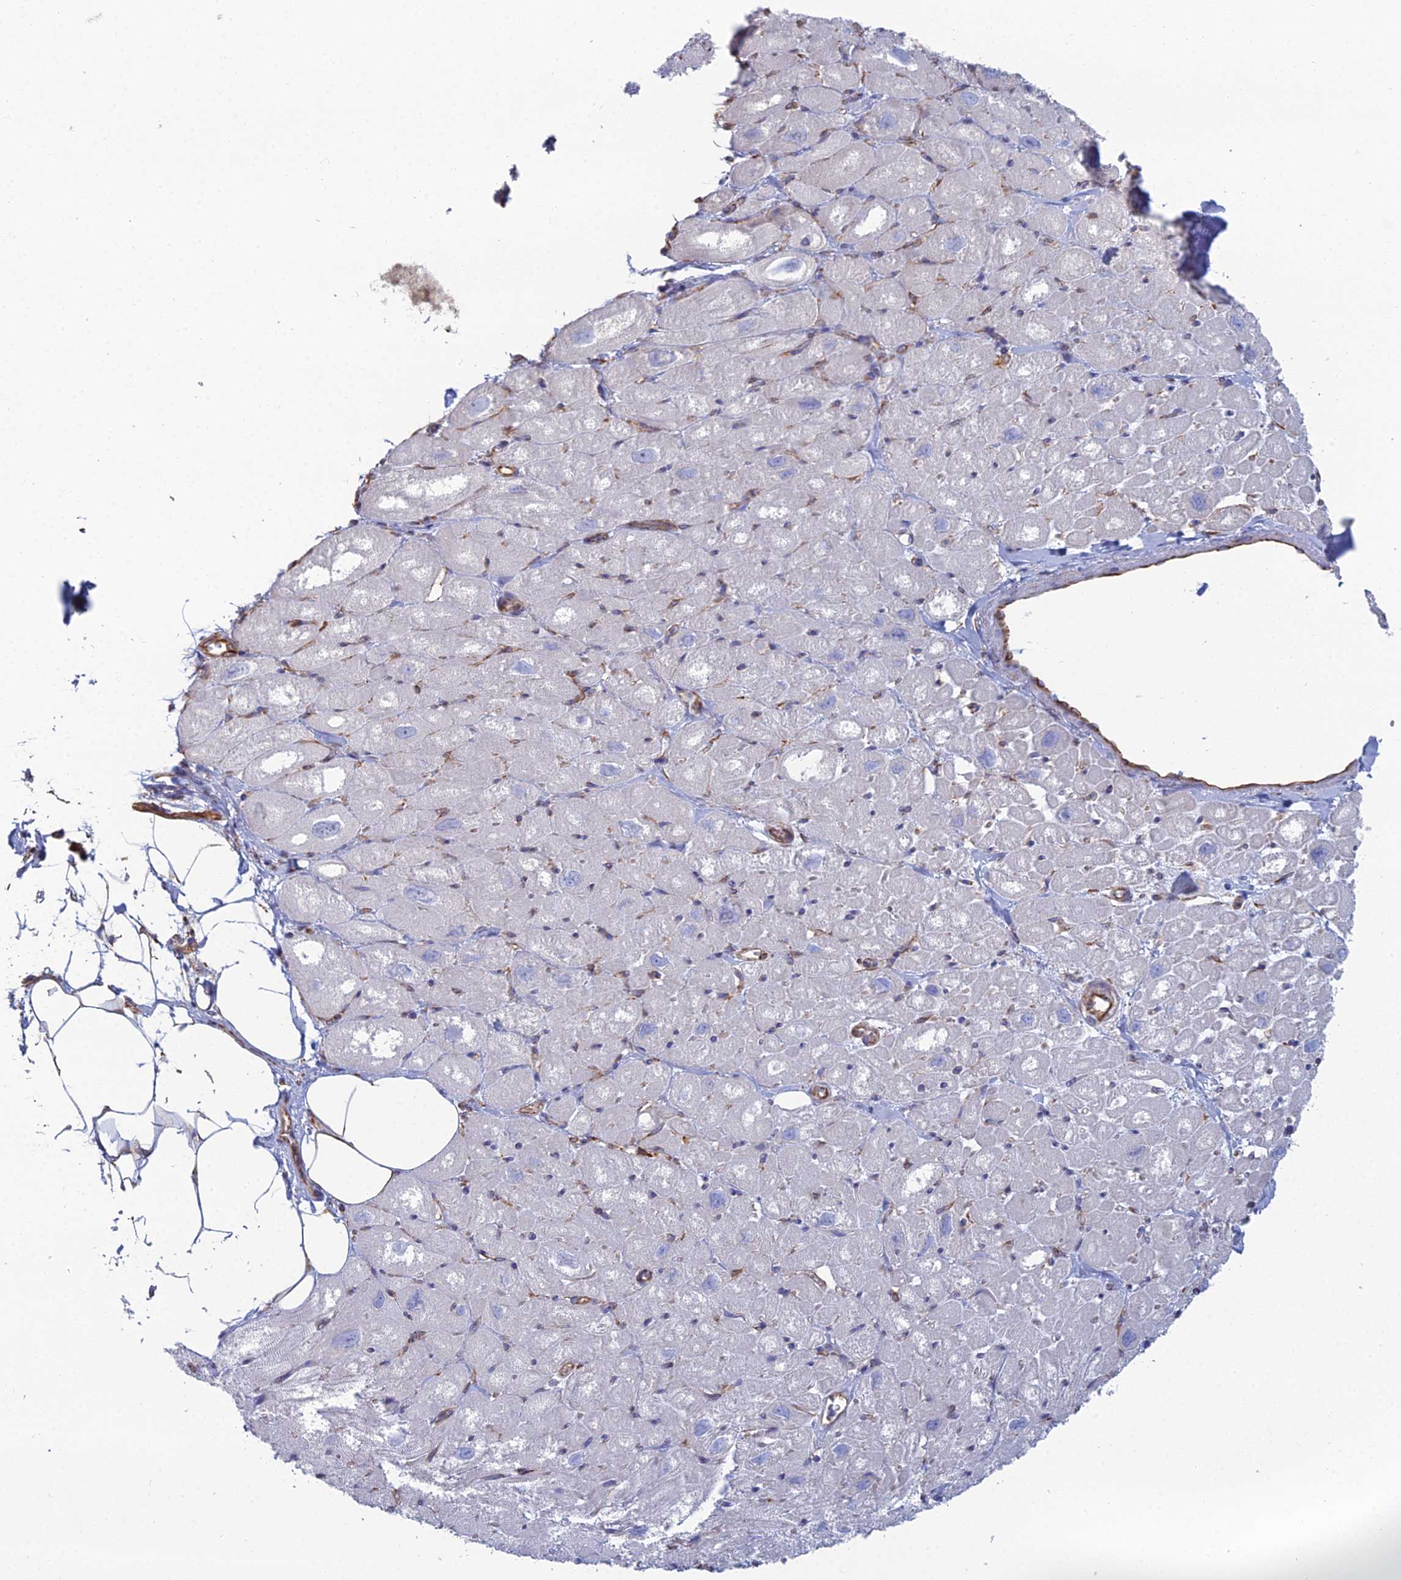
{"staining": {"intensity": "negative", "quantity": "none", "location": "none"}, "tissue": "heart muscle", "cell_type": "Cardiomyocytes", "image_type": "normal", "snomed": [{"axis": "morphology", "description": "Normal tissue, NOS"}, {"axis": "topography", "description": "Heart"}], "caption": "Histopathology image shows no protein expression in cardiomyocytes of benign heart muscle.", "gene": "CLVS2", "patient": {"sex": "male", "age": 50}}